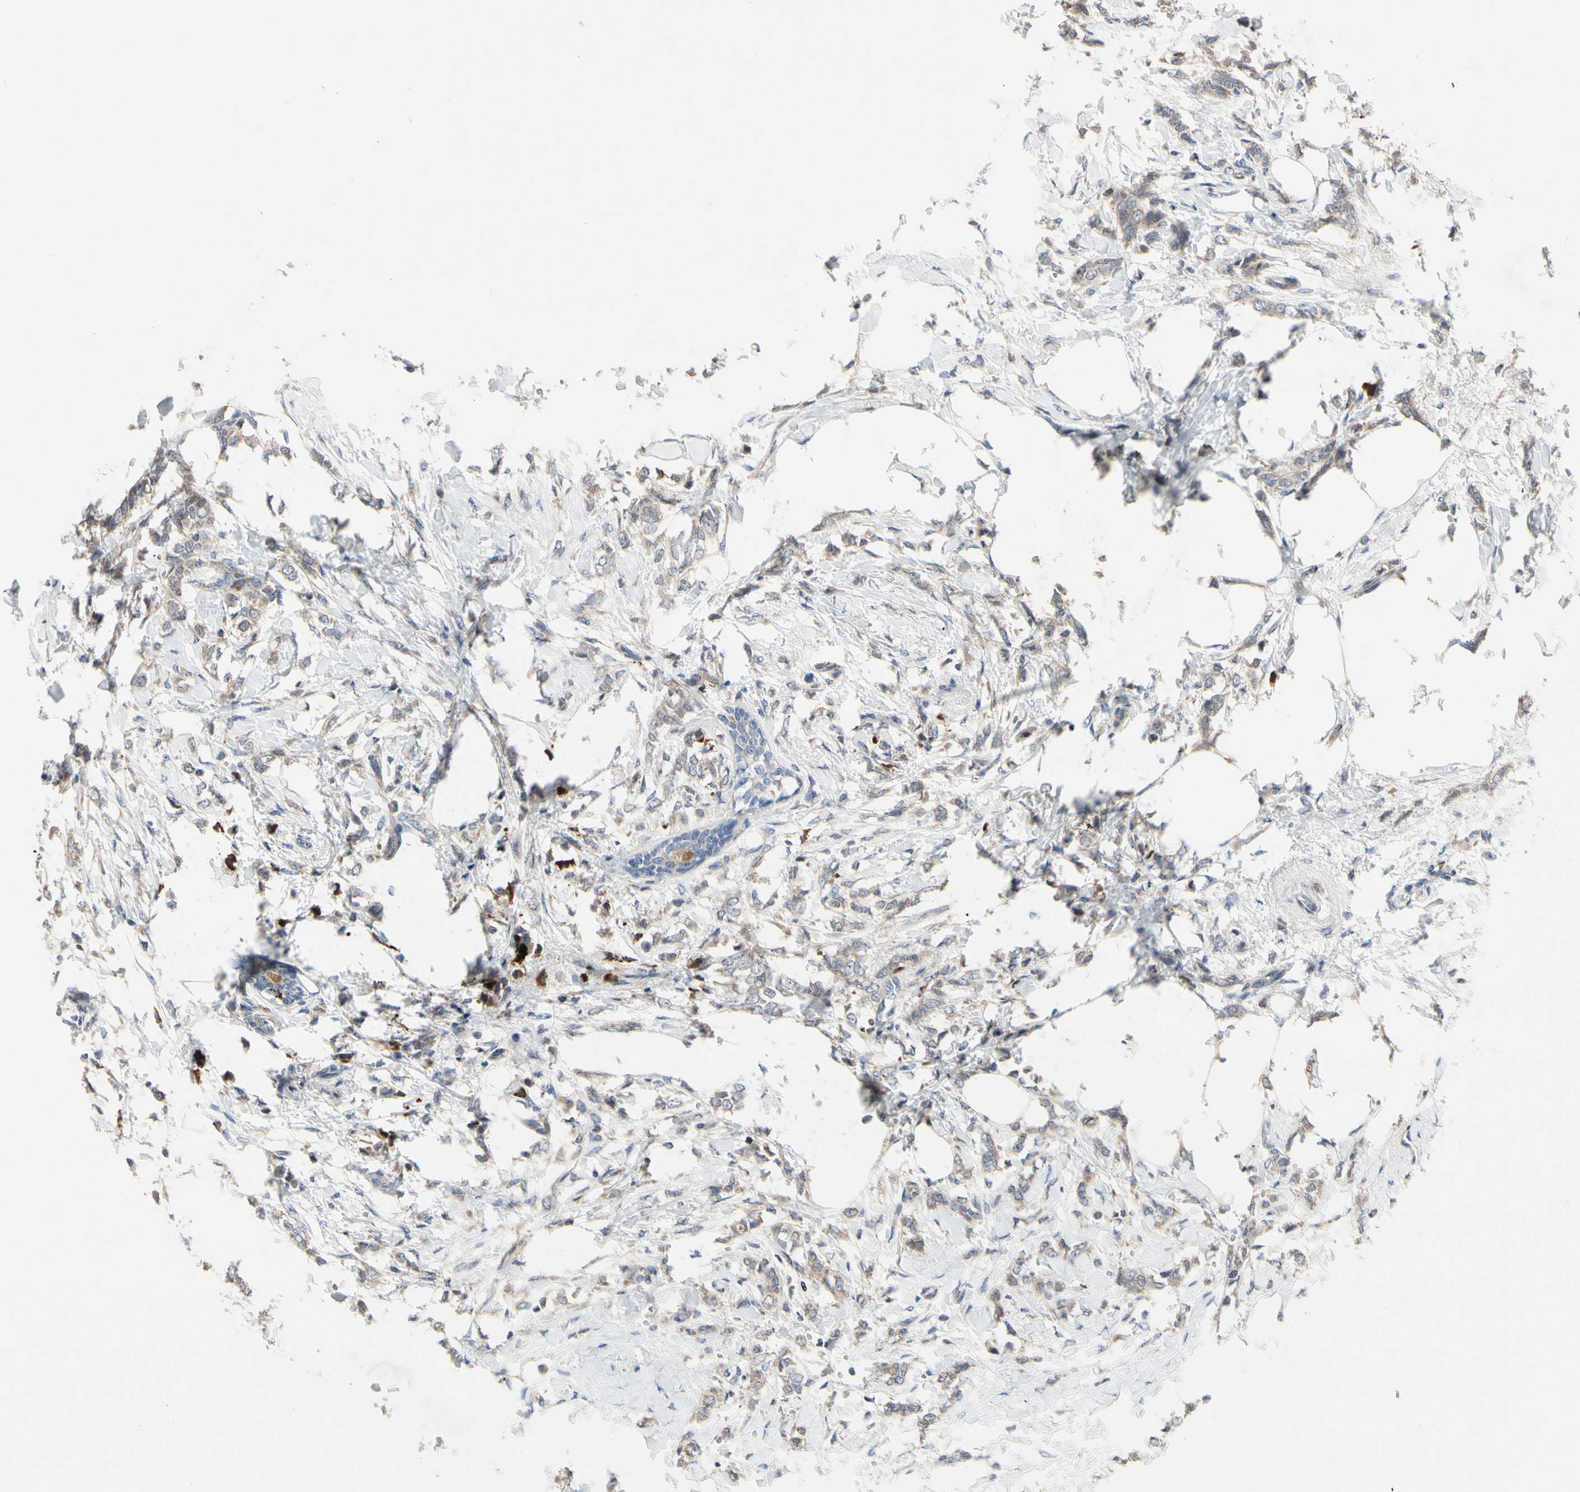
{"staining": {"intensity": "weak", "quantity": ">75%", "location": "cytoplasmic/membranous"}, "tissue": "breast cancer", "cell_type": "Tumor cells", "image_type": "cancer", "snomed": [{"axis": "morphology", "description": "Lobular carcinoma, in situ"}, {"axis": "morphology", "description": "Lobular carcinoma"}, {"axis": "topography", "description": "Breast"}], "caption": "Breast lobular carcinoma in situ tissue displays weak cytoplasmic/membranous positivity in about >75% of tumor cells", "gene": "MMEL1", "patient": {"sex": "female", "age": 41}}